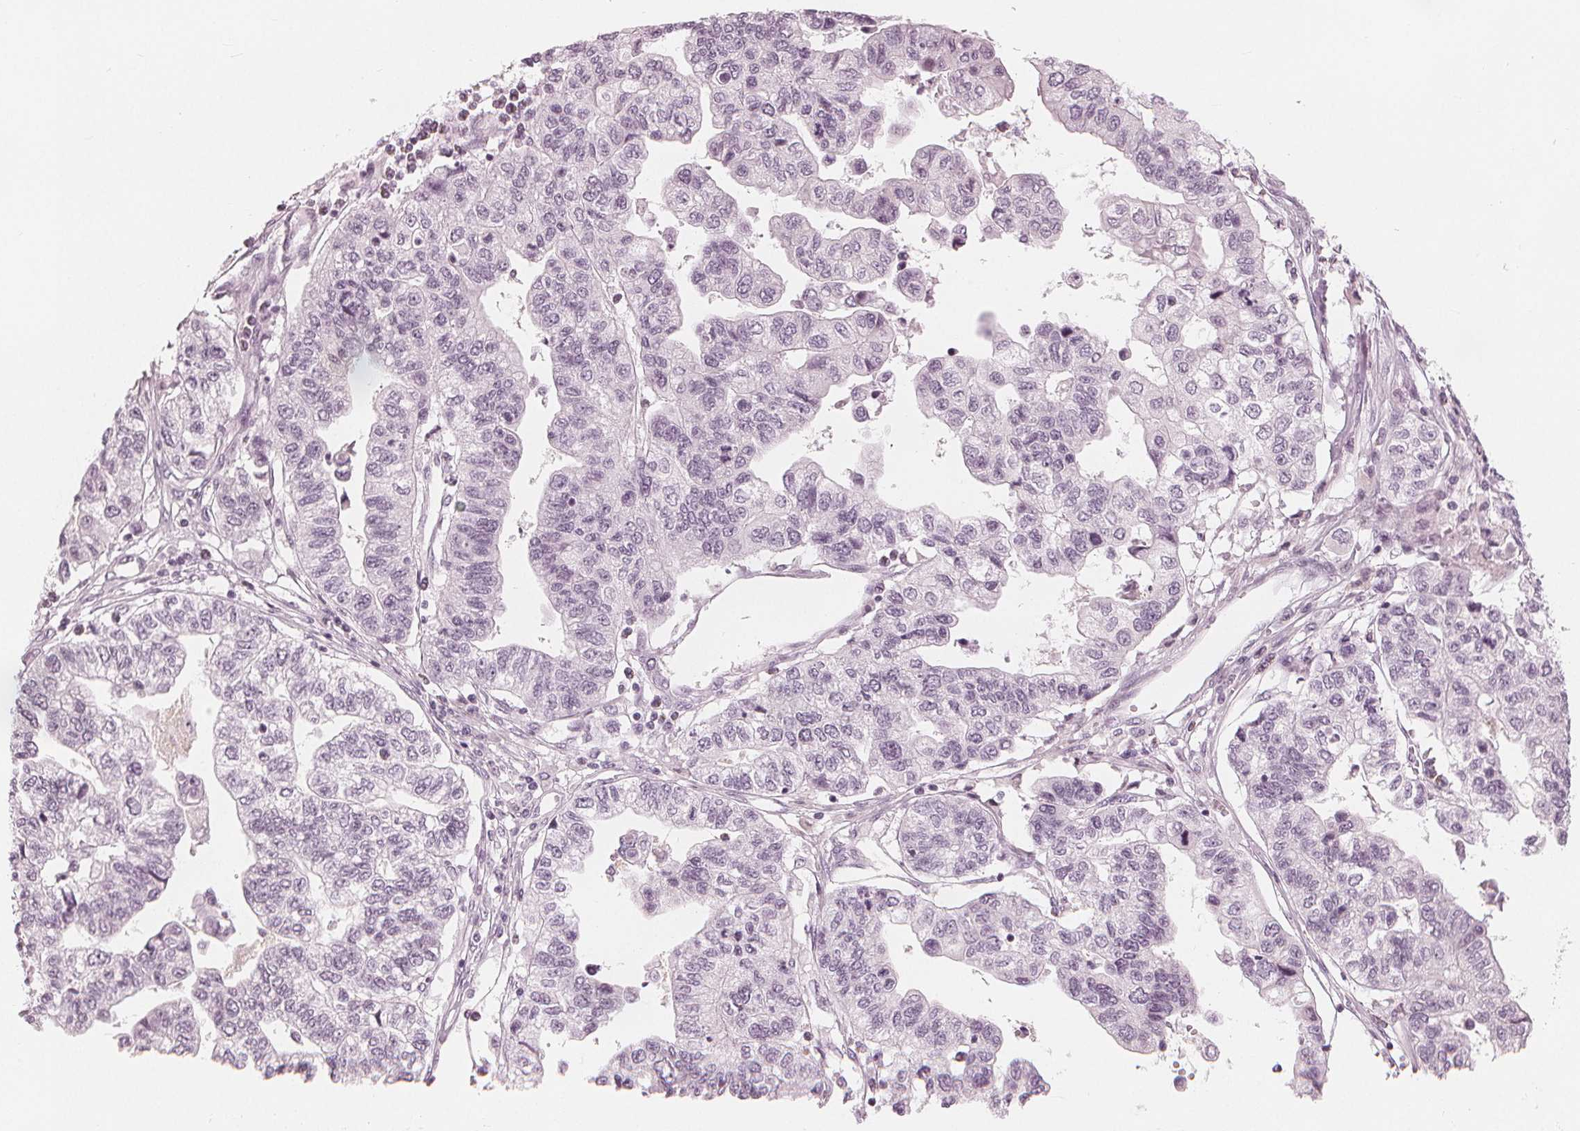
{"staining": {"intensity": "negative", "quantity": "none", "location": "none"}, "tissue": "stomach cancer", "cell_type": "Tumor cells", "image_type": "cancer", "snomed": [{"axis": "morphology", "description": "Adenocarcinoma, NOS"}, {"axis": "topography", "description": "Stomach, upper"}], "caption": "This is an immunohistochemistry (IHC) image of adenocarcinoma (stomach). There is no staining in tumor cells.", "gene": "PAEP", "patient": {"sex": "female", "age": 67}}